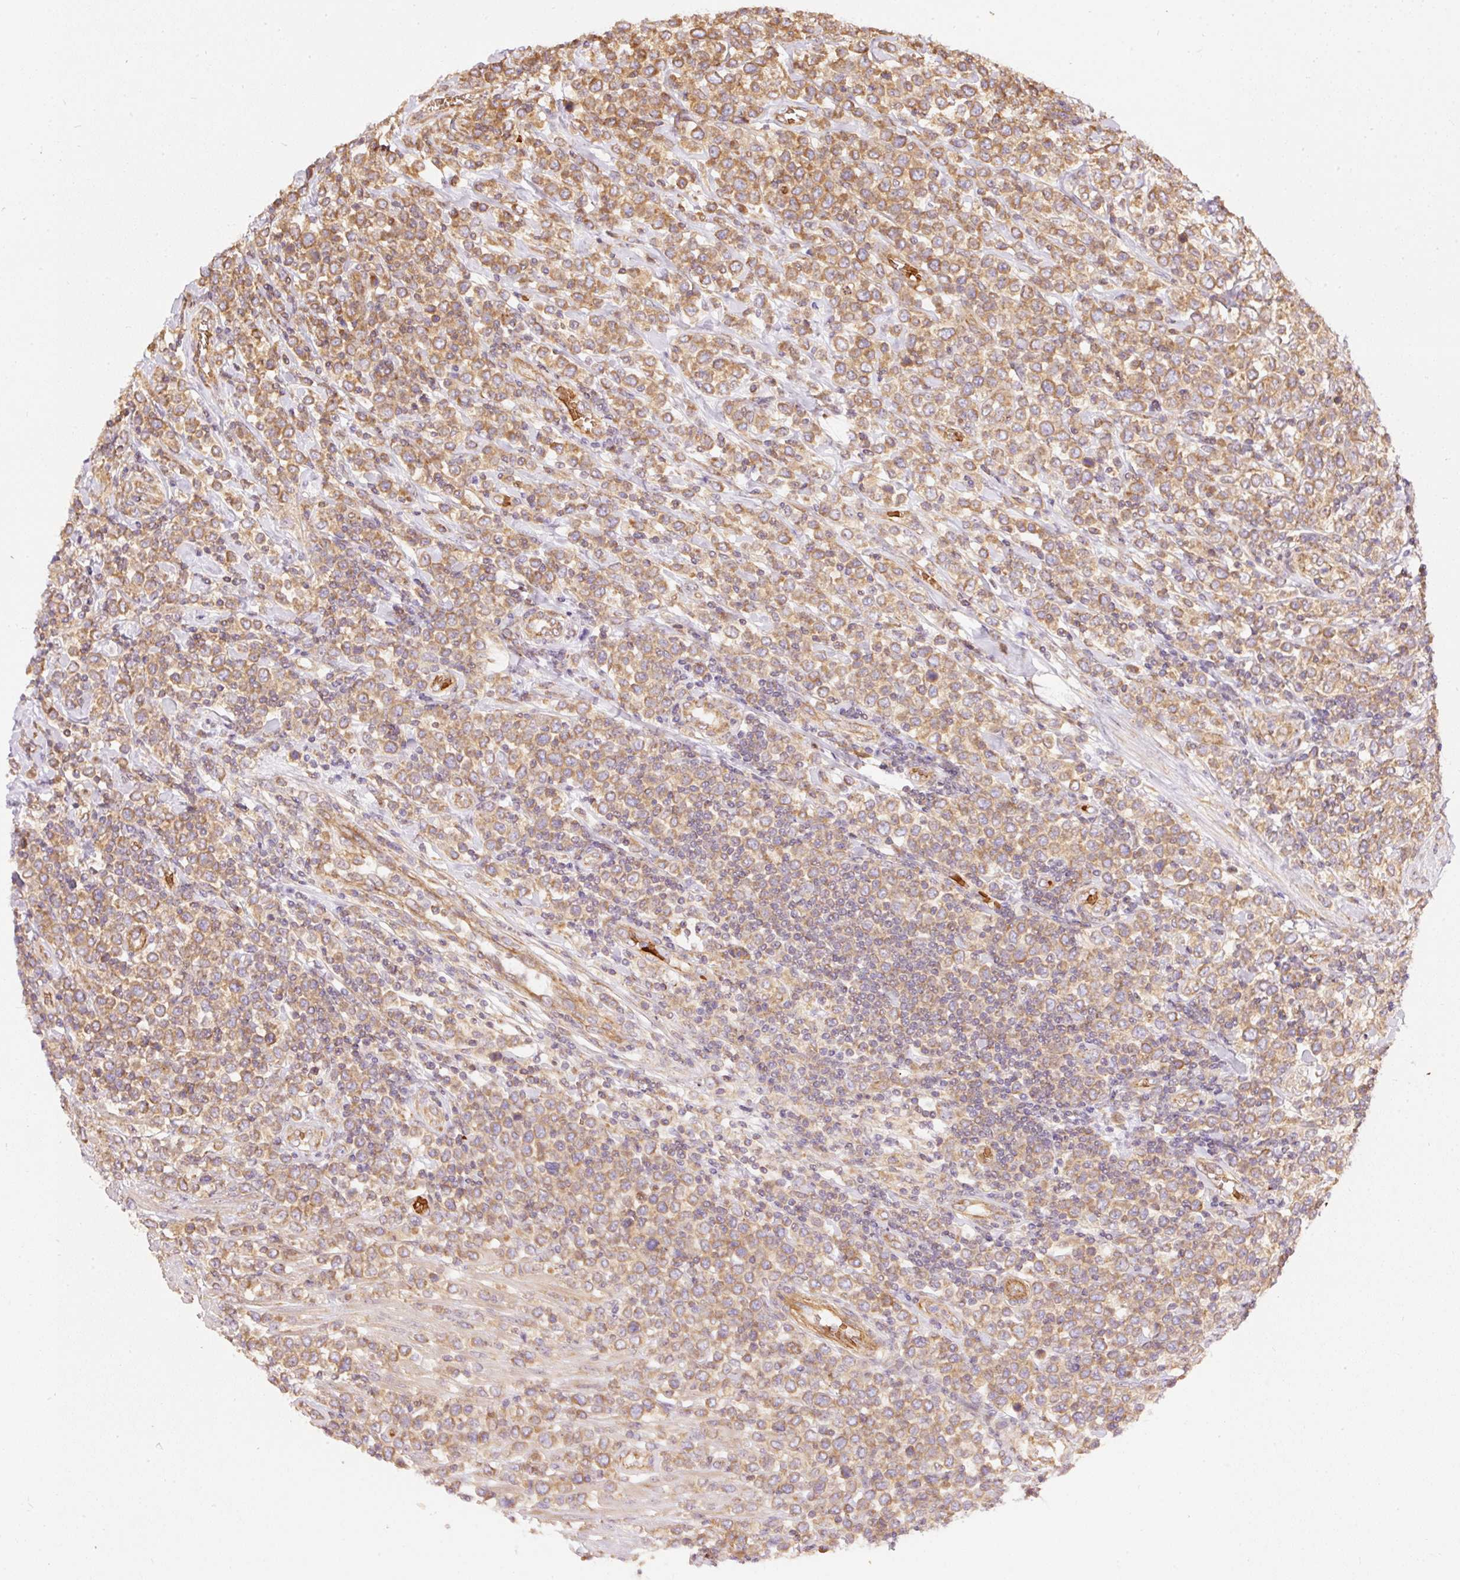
{"staining": {"intensity": "moderate", "quantity": ">75%", "location": "cytoplasmic/membranous"}, "tissue": "lymphoma", "cell_type": "Tumor cells", "image_type": "cancer", "snomed": [{"axis": "morphology", "description": "Malignant lymphoma, non-Hodgkin's type, High grade"}, {"axis": "topography", "description": "Soft tissue"}], "caption": "A high-resolution histopathology image shows IHC staining of lymphoma, which exhibits moderate cytoplasmic/membranous expression in approximately >75% of tumor cells.", "gene": "ADCY4", "patient": {"sex": "female", "age": 56}}